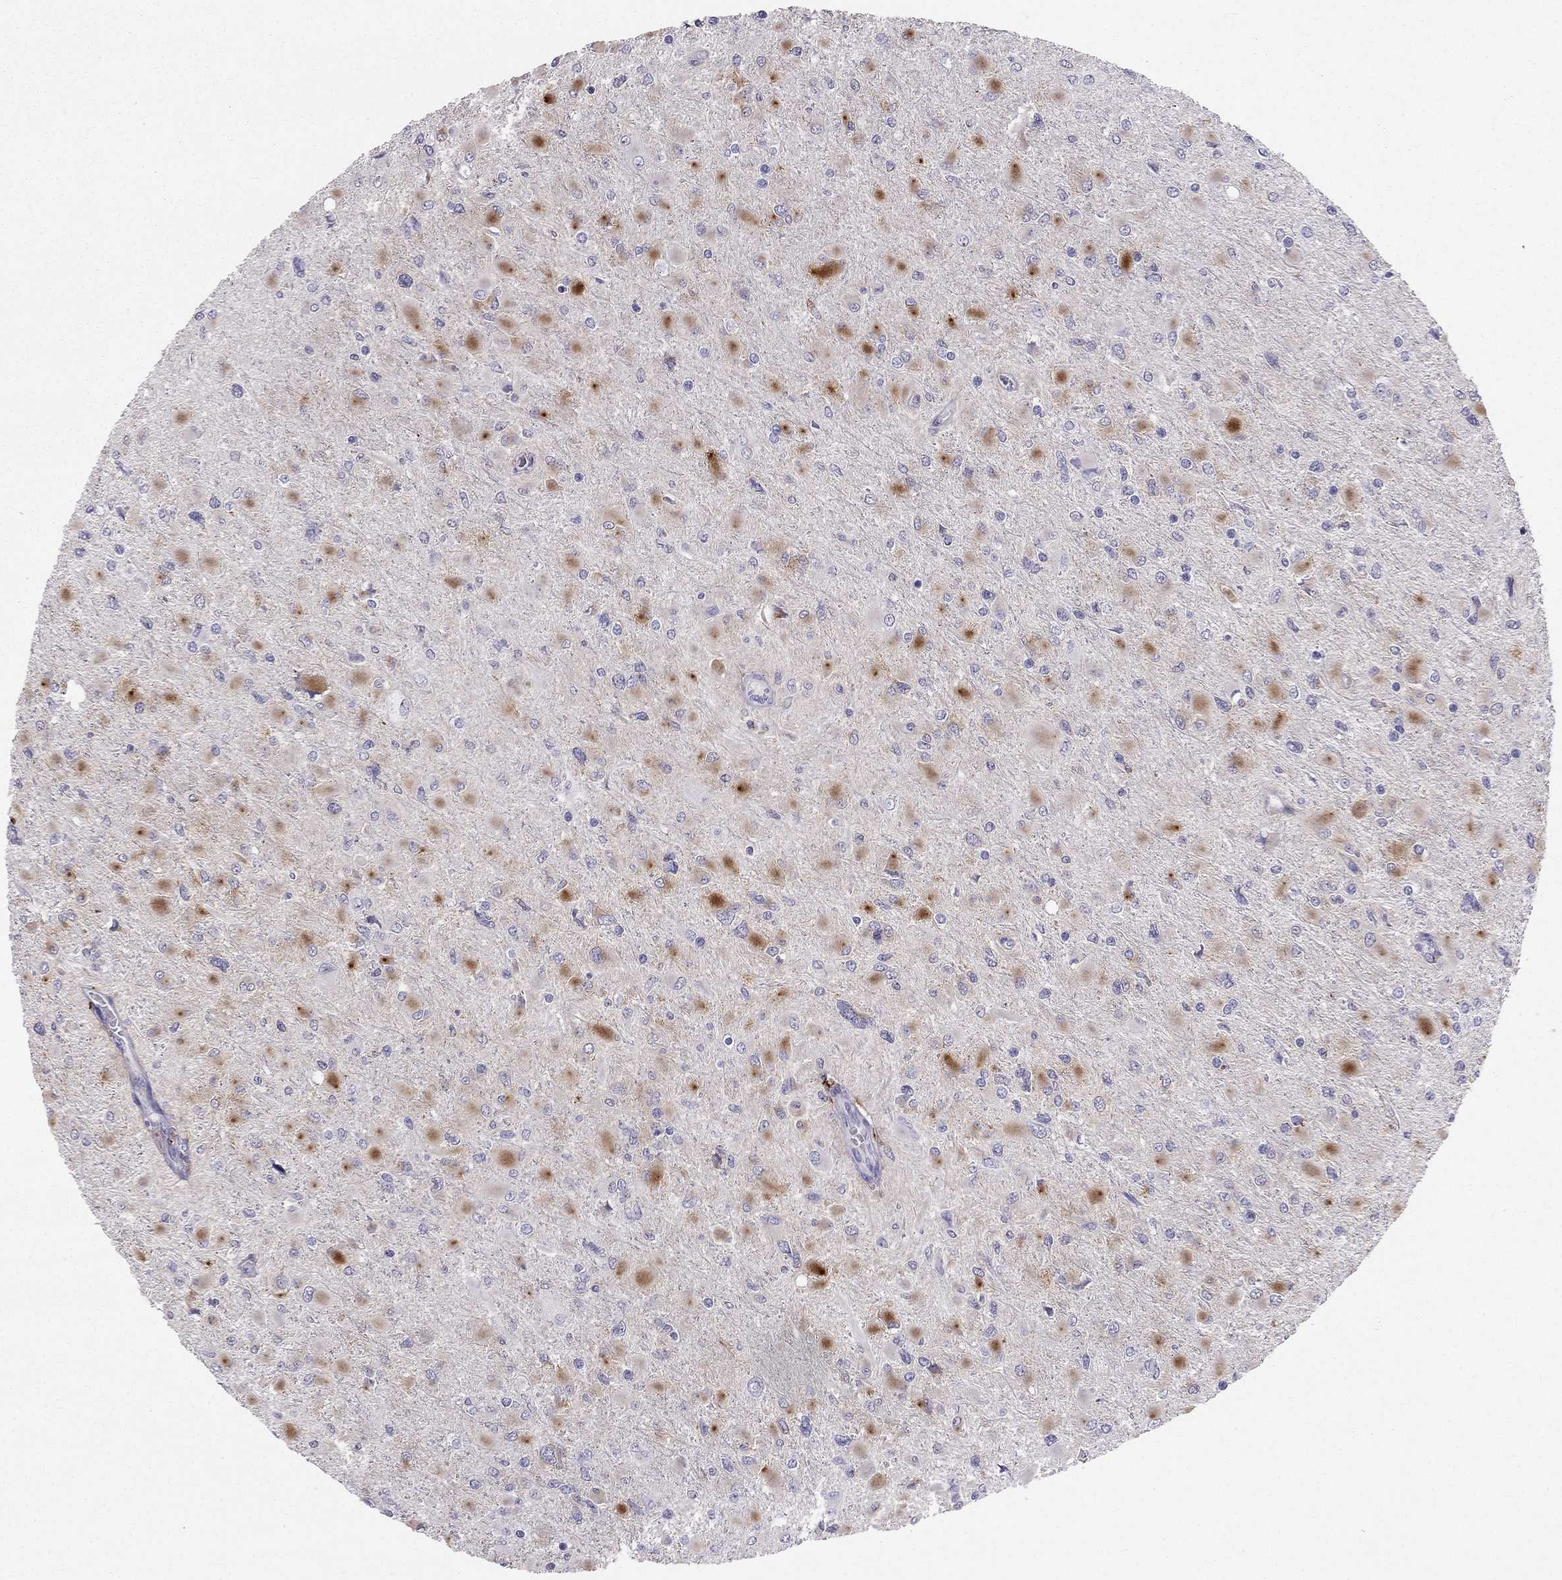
{"staining": {"intensity": "negative", "quantity": "none", "location": "none"}, "tissue": "glioma", "cell_type": "Tumor cells", "image_type": "cancer", "snomed": [{"axis": "morphology", "description": "Glioma, malignant, High grade"}, {"axis": "topography", "description": "Cerebral cortex"}], "caption": "Immunohistochemical staining of glioma displays no significant expression in tumor cells.", "gene": "LMTK3", "patient": {"sex": "female", "age": 36}}